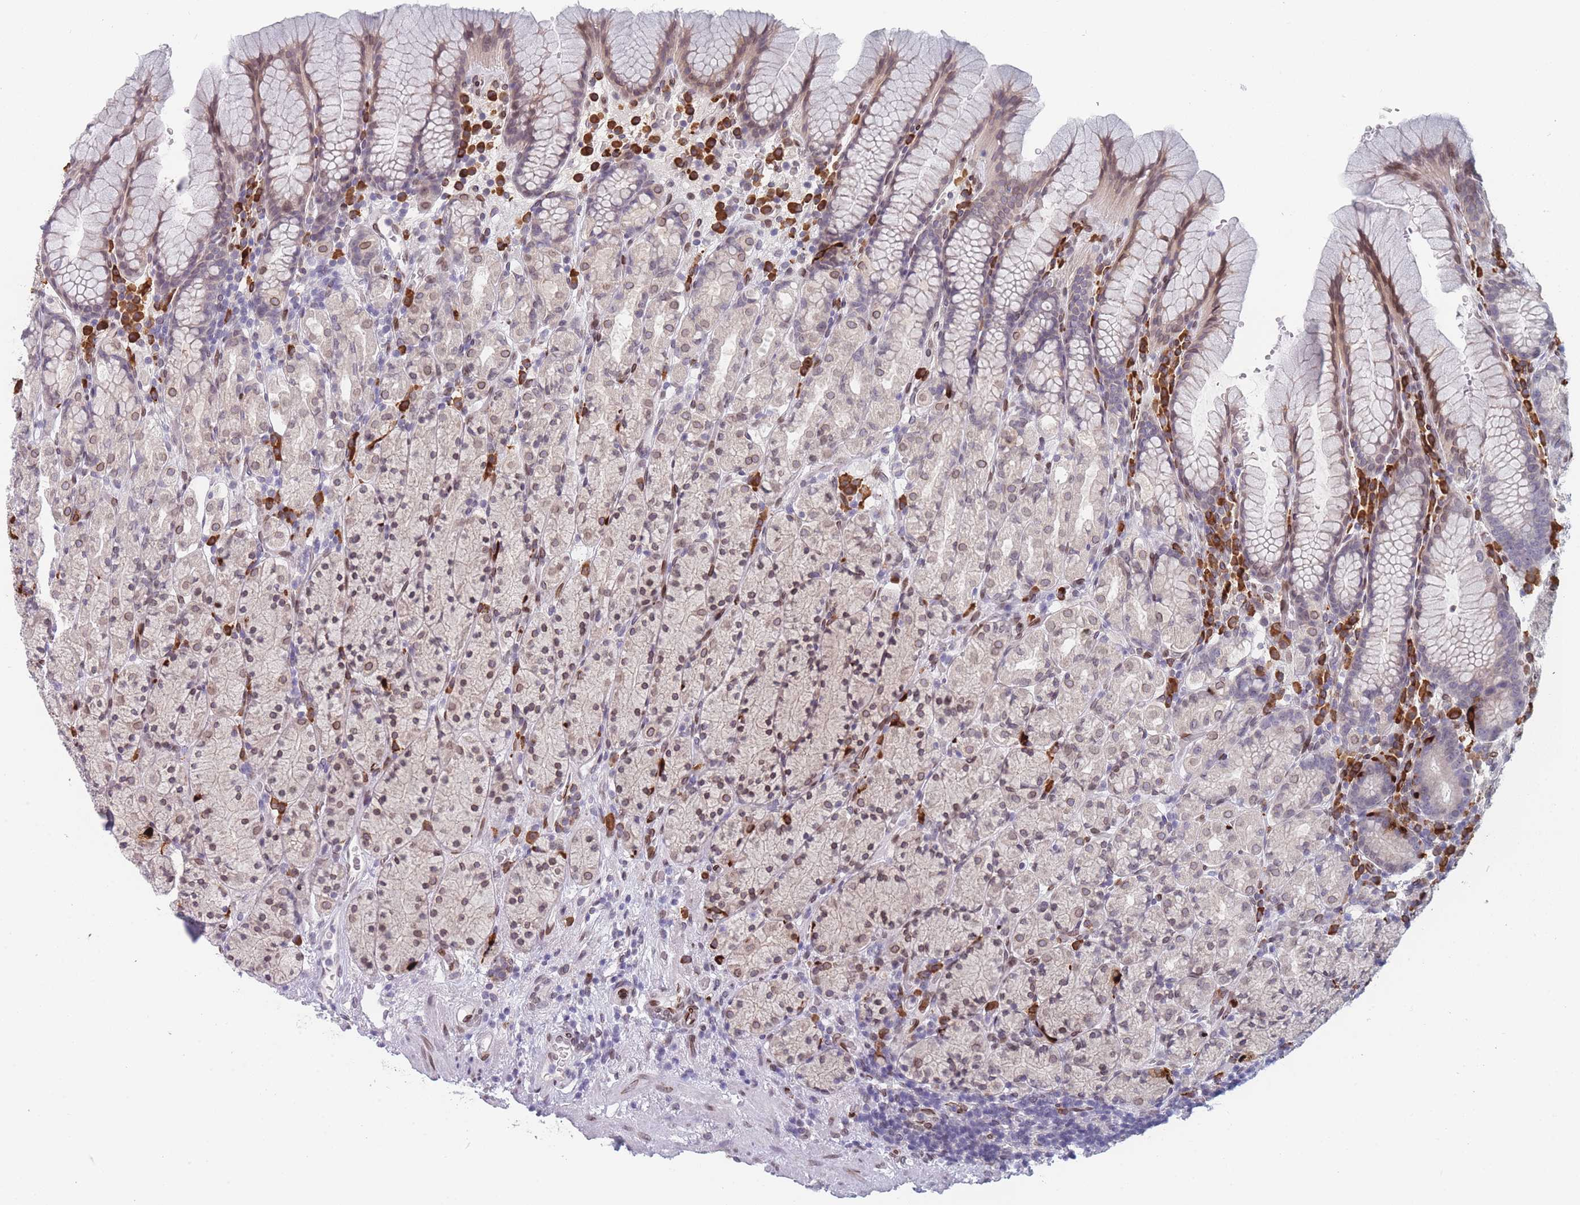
{"staining": {"intensity": "moderate", "quantity": "<25%", "location": "cytoplasmic/membranous,nuclear"}, "tissue": "stomach", "cell_type": "Glandular cells", "image_type": "normal", "snomed": [{"axis": "morphology", "description": "Normal tissue, NOS"}, {"axis": "topography", "description": "Stomach, upper"}, {"axis": "topography", "description": "Stomach"}], "caption": "IHC histopathology image of benign human stomach stained for a protein (brown), which reveals low levels of moderate cytoplasmic/membranous,nuclear positivity in about <25% of glandular cells.", "gene": "ZBTB1", "patient": {"sex": "male", "age": 62}}